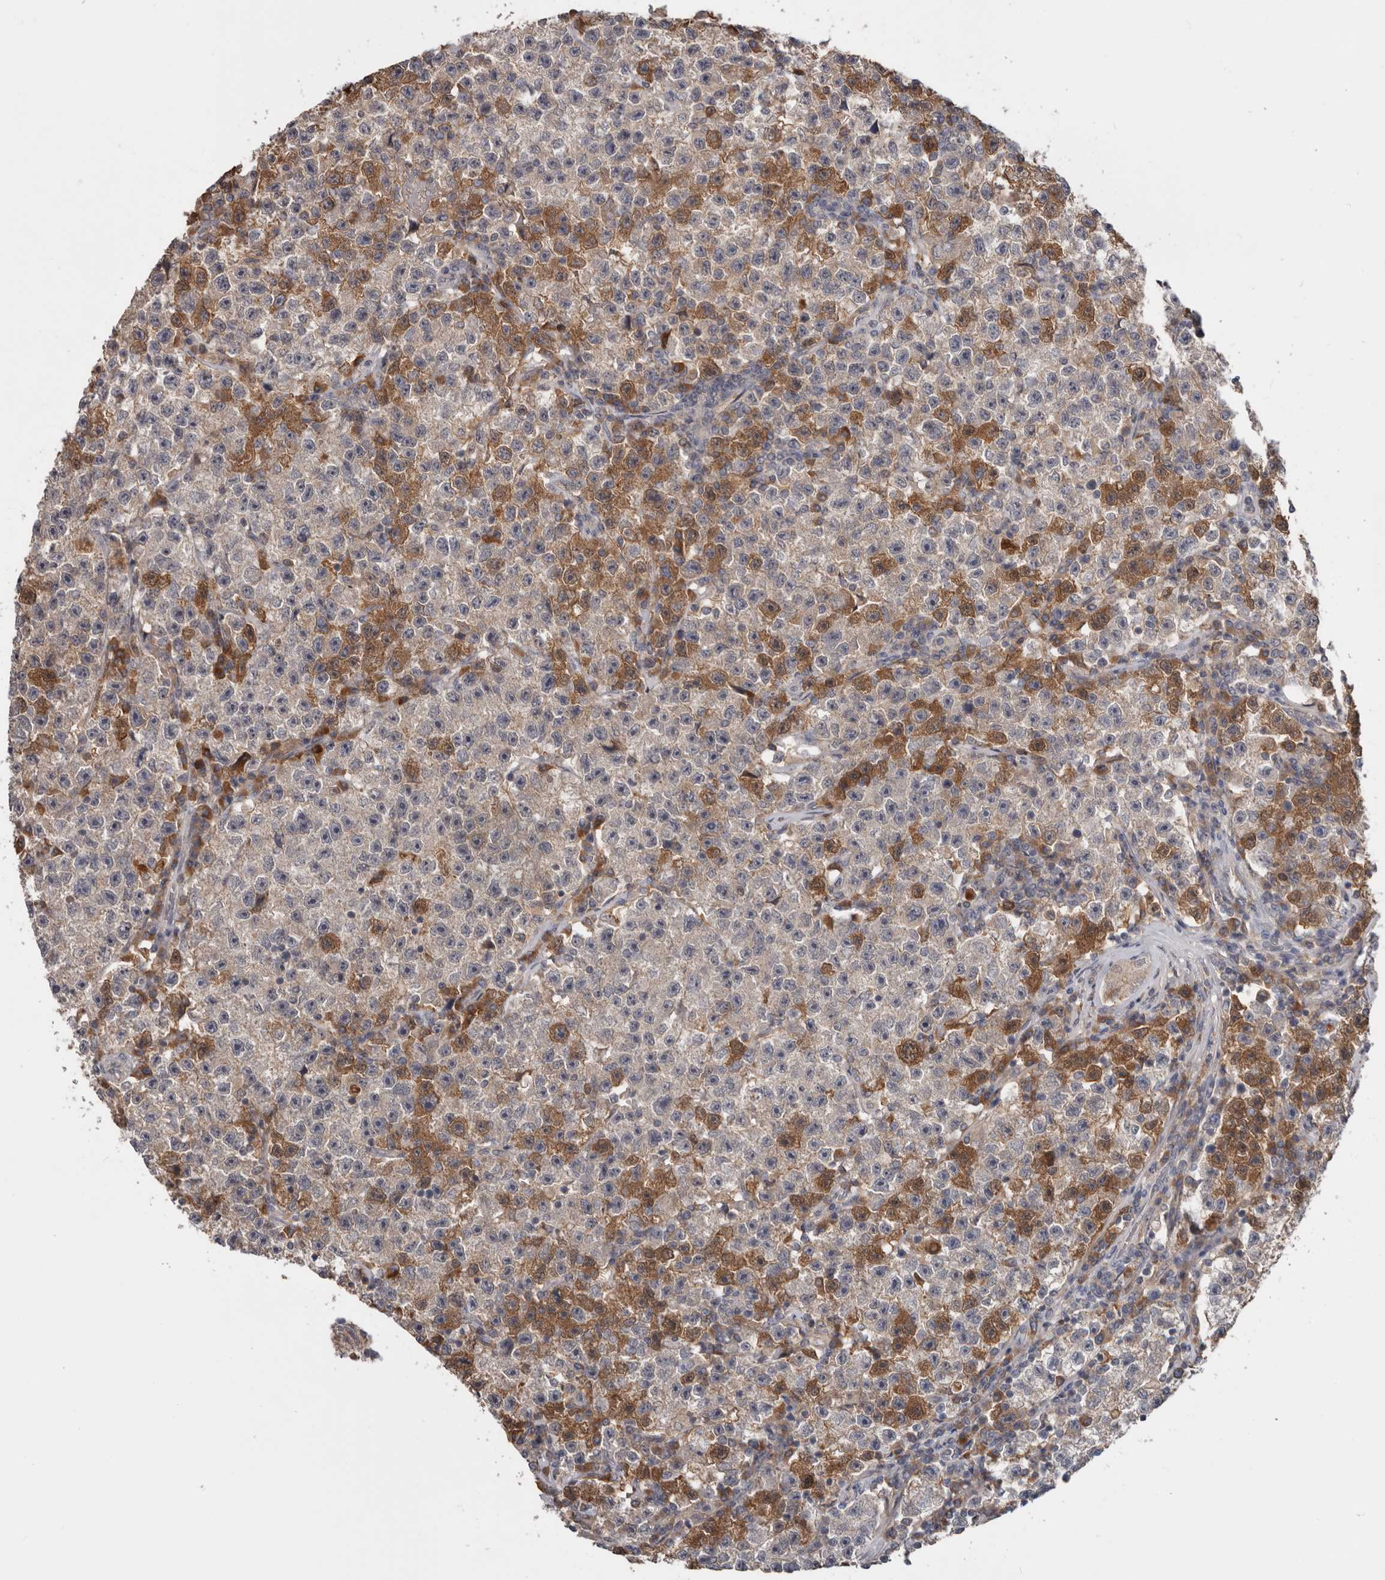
{"staining": {"intensity": "weak", "quantity": "<25%", "location": "cytoplasmic/membranous"}, "tissue": "testis cancer", "cell_type": "Tumor cells", "image_type": "cancer", "snomed": [{"axis": "morphology", "description": "Seminoma, NOS"}, {"axis": "topography", "description": "Testis"}], "caption": "A photomicrograph of seminoma (testis) stained for a protein displays no brown staining in tumor cells.", "gene": "NMUR1", "patient": {"sex": "male", "age": 22}}